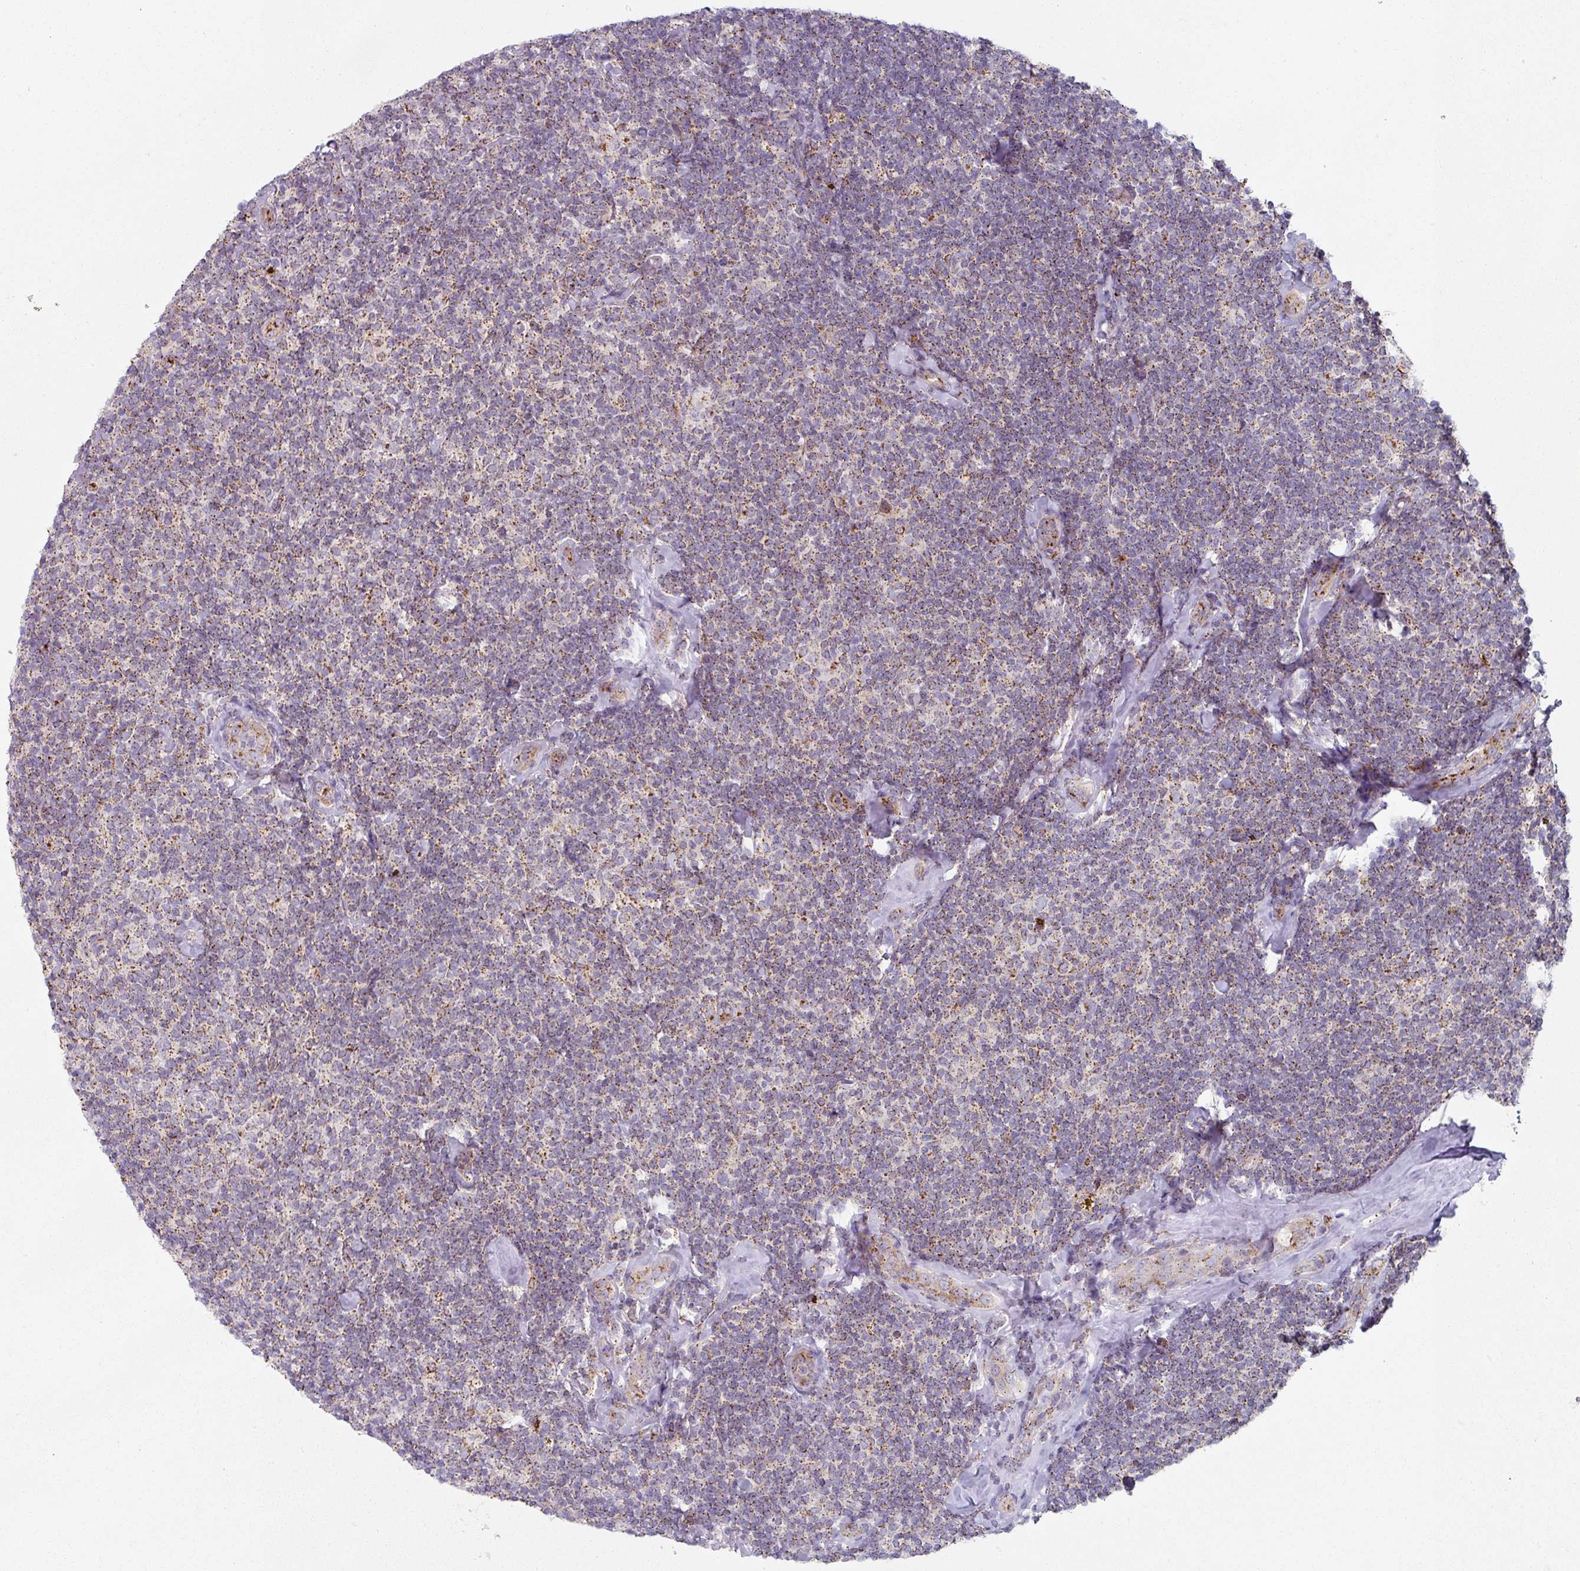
{"staining": {"intensity": "moderate", "quantity": "25%-75%", "location": "cytoplasmic/membranous"}, "tissue": "lymphoma", "cell_type": "Tumor cells", "image_type": "cancer", "snomed": [{"axis": "morphology", "description": "Malignant lymphoma, non-Hodgkin's type, Low grade"}, {"axis": "topography", "description": "Lymph node"}], "caption": "Lymphoma stained with immunohistochemistry (IHC) reveals moderate cytoplasmic/membranous positivity in approximately 25%-75% of tumor cells.", "gene": "CCDC85B", "patient": {"sex": "female", "age": 56}}